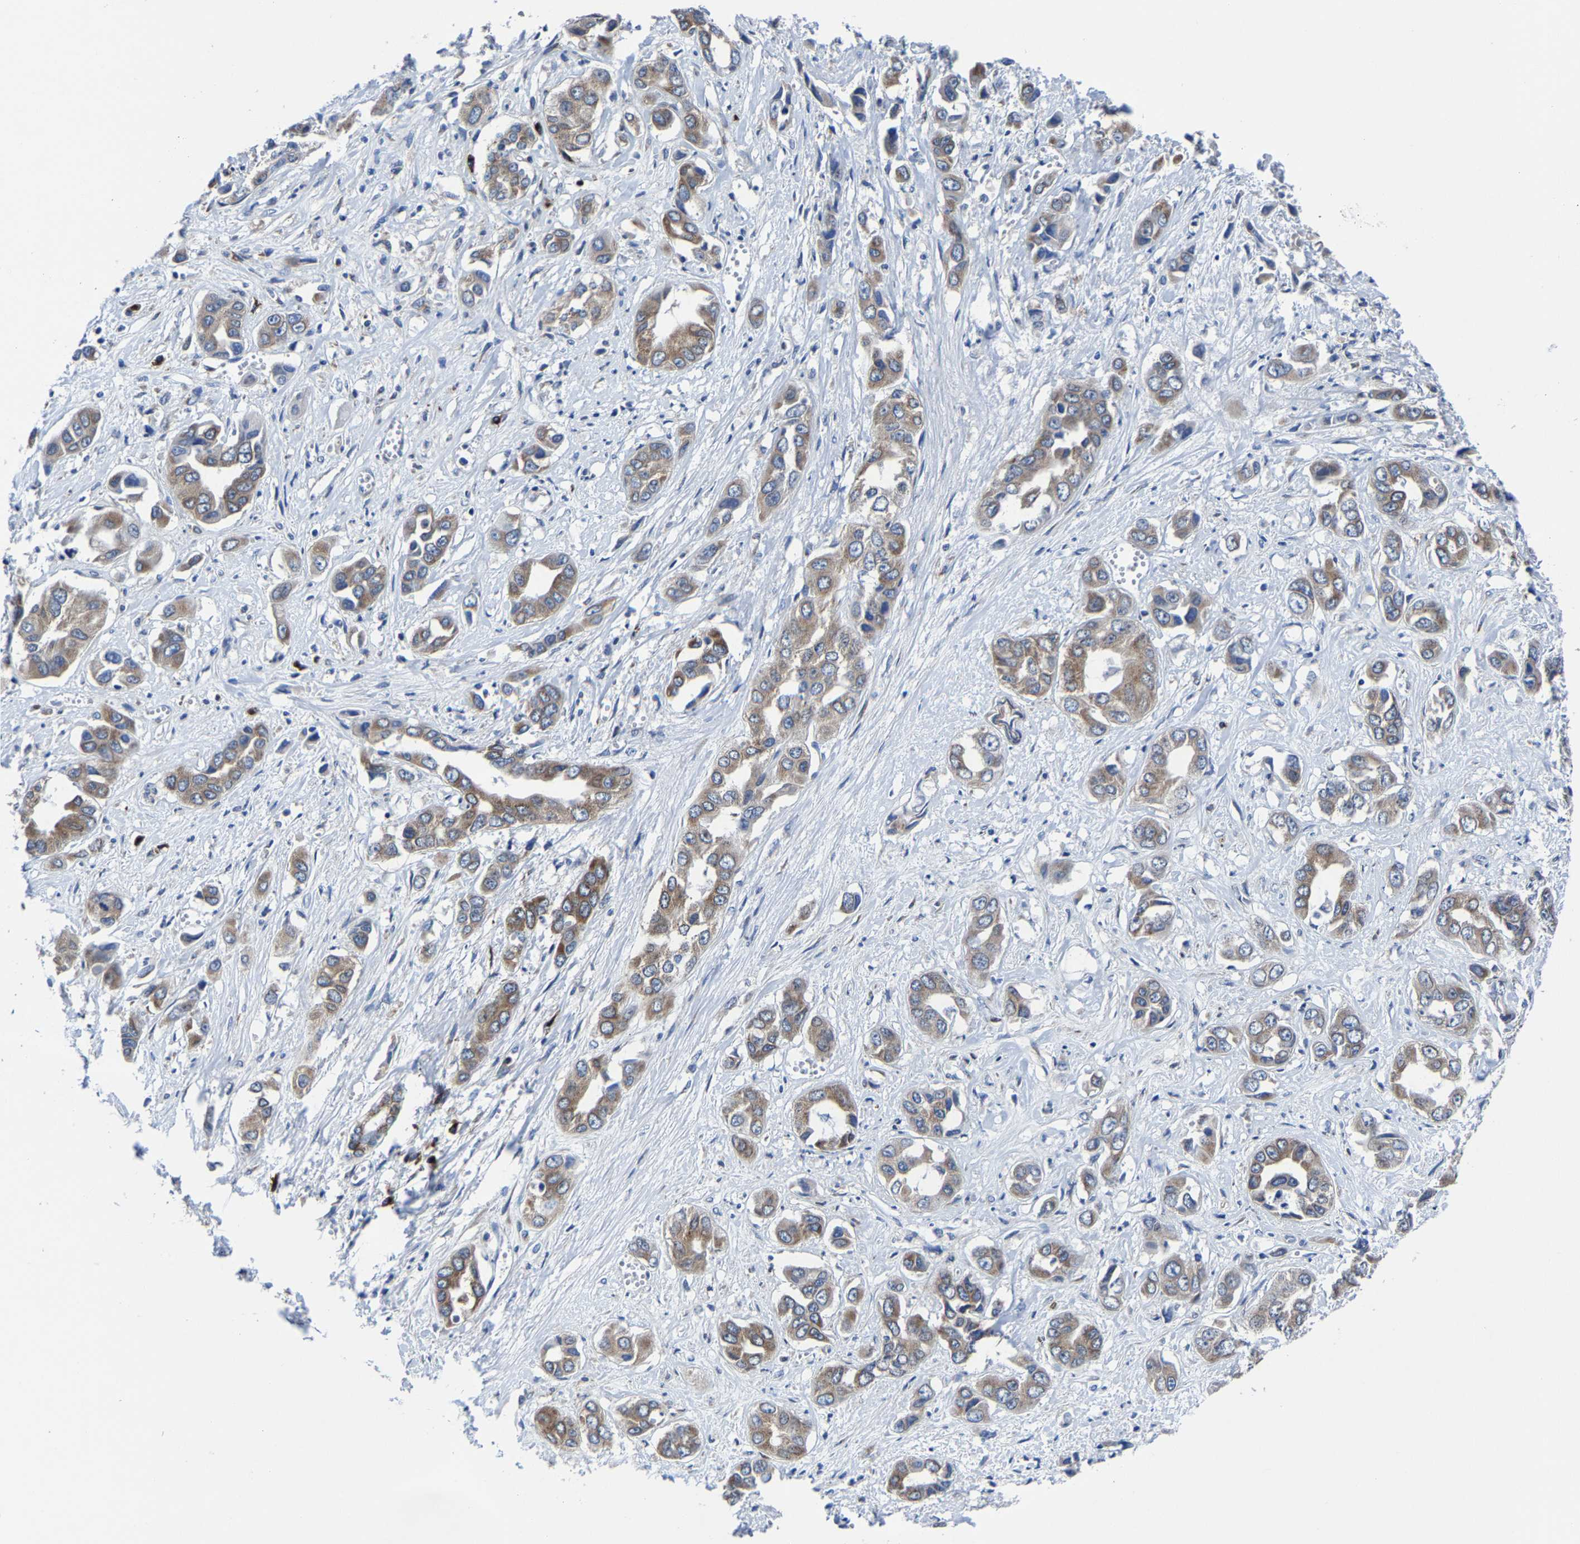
{"staining": {"intensity": "moderate", "quantity": ">75%", "location": "cytoplasmic/membranous"}, "tissue": "liver cancer", "cell_type": "Tumor cells", "image_type": "cancer", "snomed": [{"axis": "morphology", "description": "Cholangiocarcinoma"}, {"axis": "topography", "description": "Liver"}], "caption": "The histopathology image displays a brown stain indicating the presence of a protein in the cytoplasmic/membranous of tumor cells in cholangiocarcinoma (liver).", "gene": "EBAG9", "patient": {"sex": "female", "age": 52}}